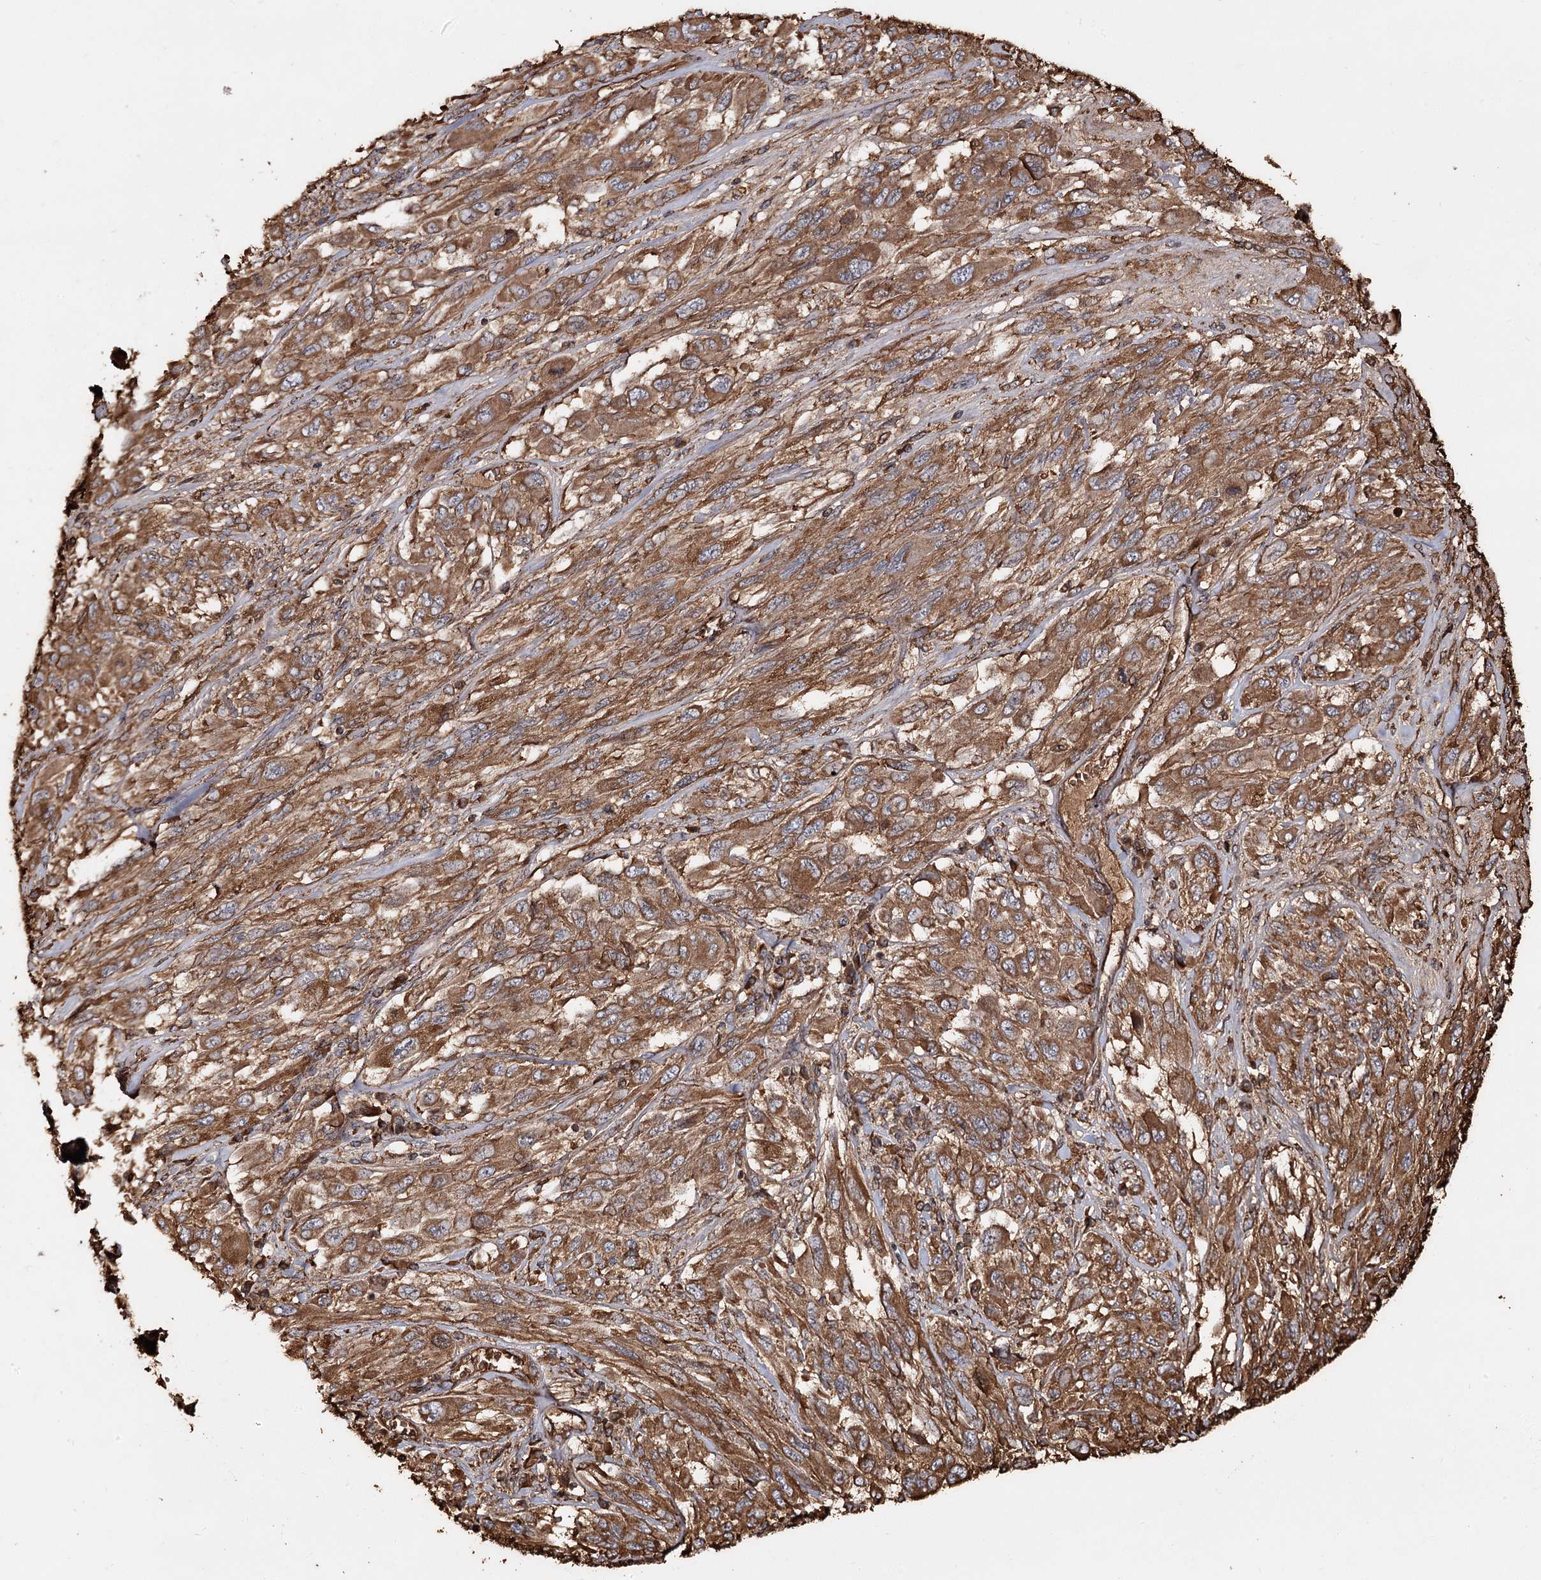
{"staining": {"intensity": "moderate", "quantity": ">75%", "location": "cytoplasmic/membranous"}, "tissue": "melanoma", "cell_type": "Tumor cells", "image_type": "cancer", "snomed": [{"axis": "morphology", "description": "Malignant melanoma, NOS"}, {"axis": "topography", "description": "Skin"}], "caption": "Immunohistochemistry image of malignant melanoma stained for a protein (brown), which displays medium levels of moderate cytoplasmic/membranous expression in about >75% of tumor cells.", "gene": "PIK3C2A", "patient": {"sex": "female", "age": 91}}